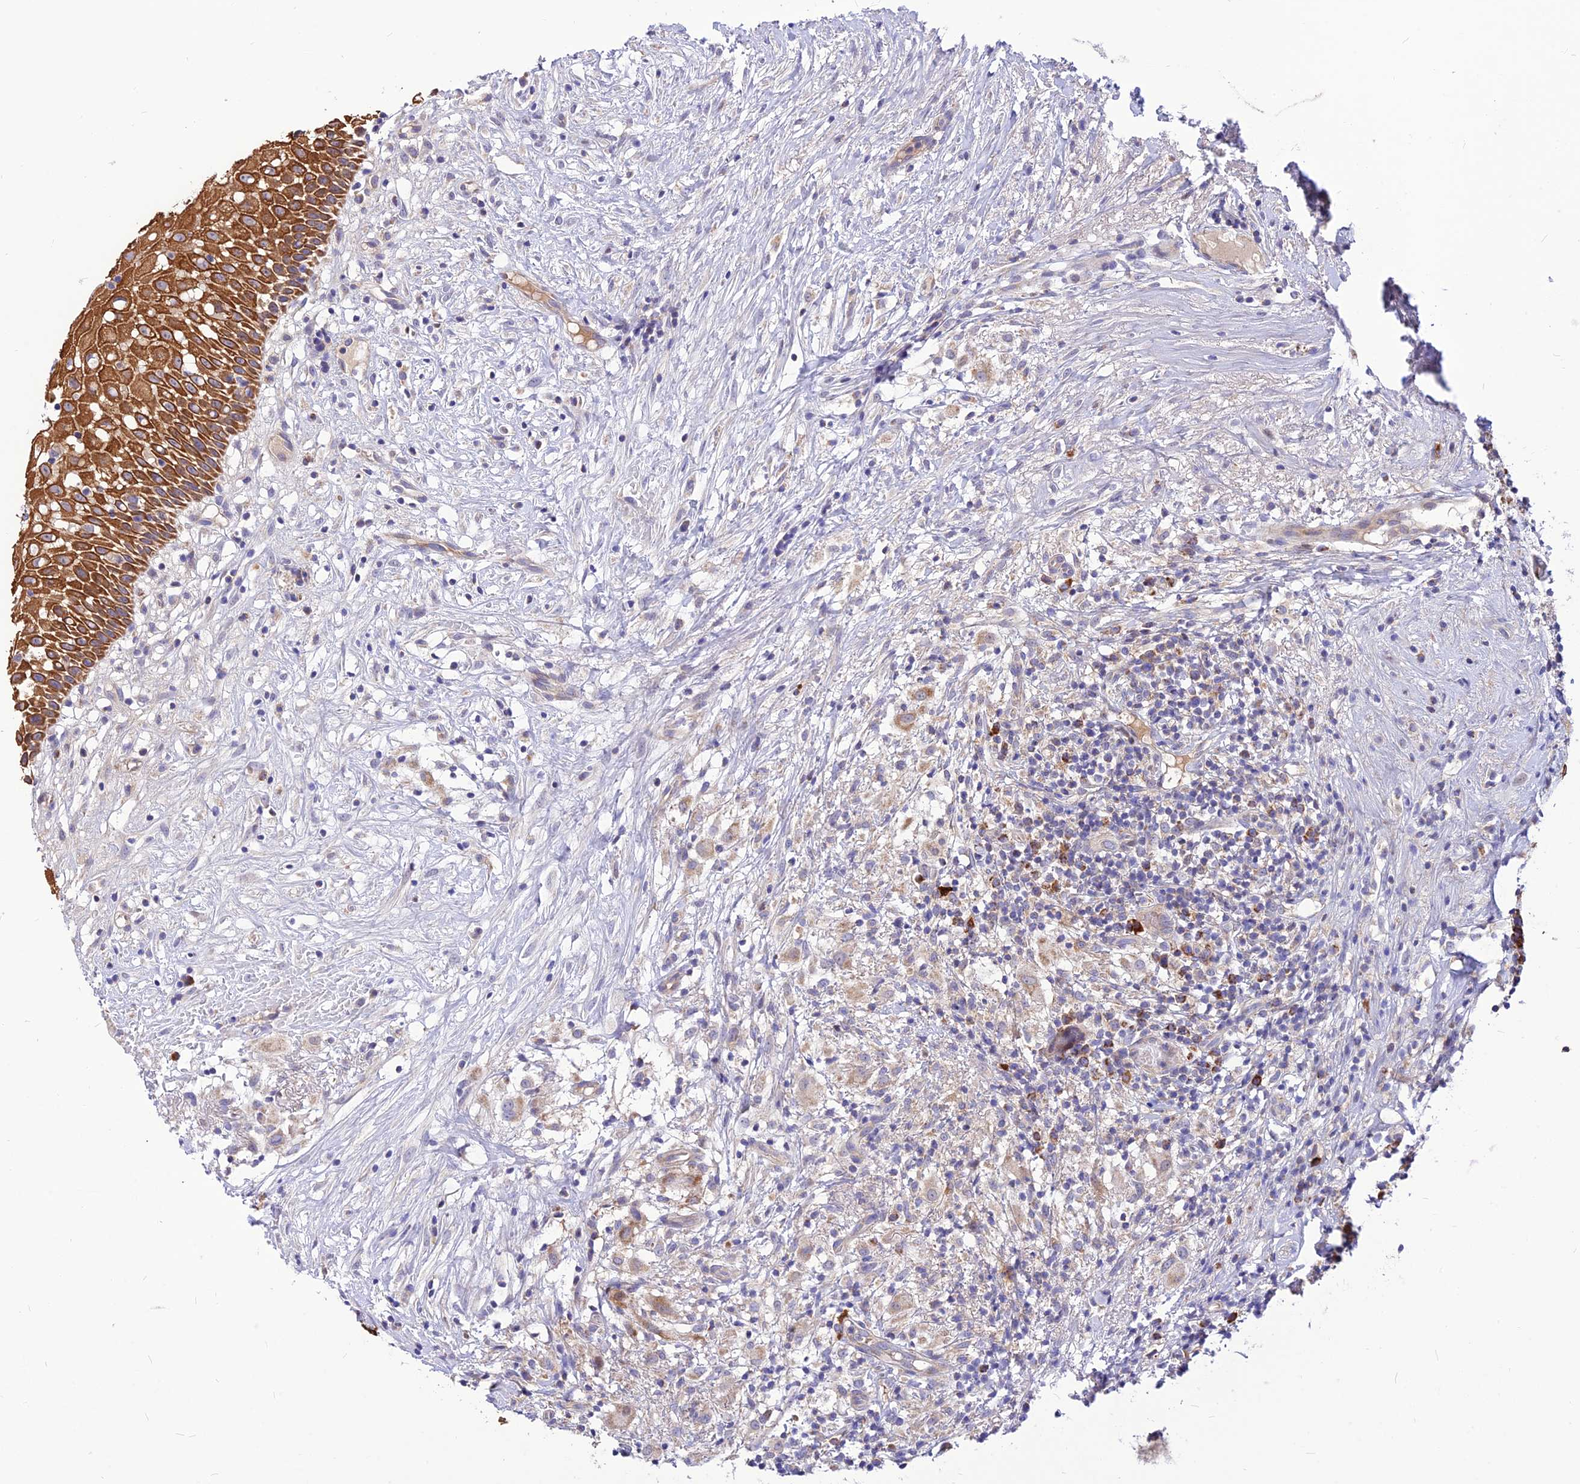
{"staining": {"intensity": "moderate", "quantity": ">75%", "location": "cytoplasmic/membranous"}, "tissue": "oral mucosa", "cell_type": "Squamous epithelial cells", "image_type": "normal", "snomed": [{"axis": "morphology", "description": "Normal tissue, NOS"}, {"axis": "topography", "description": "Oral tissue"}], "caption": "IHC (DAB (3,3'-diaminobenzidine)) staining of benign oral mucosa shows moderate cytoplasmic/membranous protein expression in about >75% of squamous epithelial cells.", "gene": "ECI1", "patient": {"sex": "female", "age": 69}}